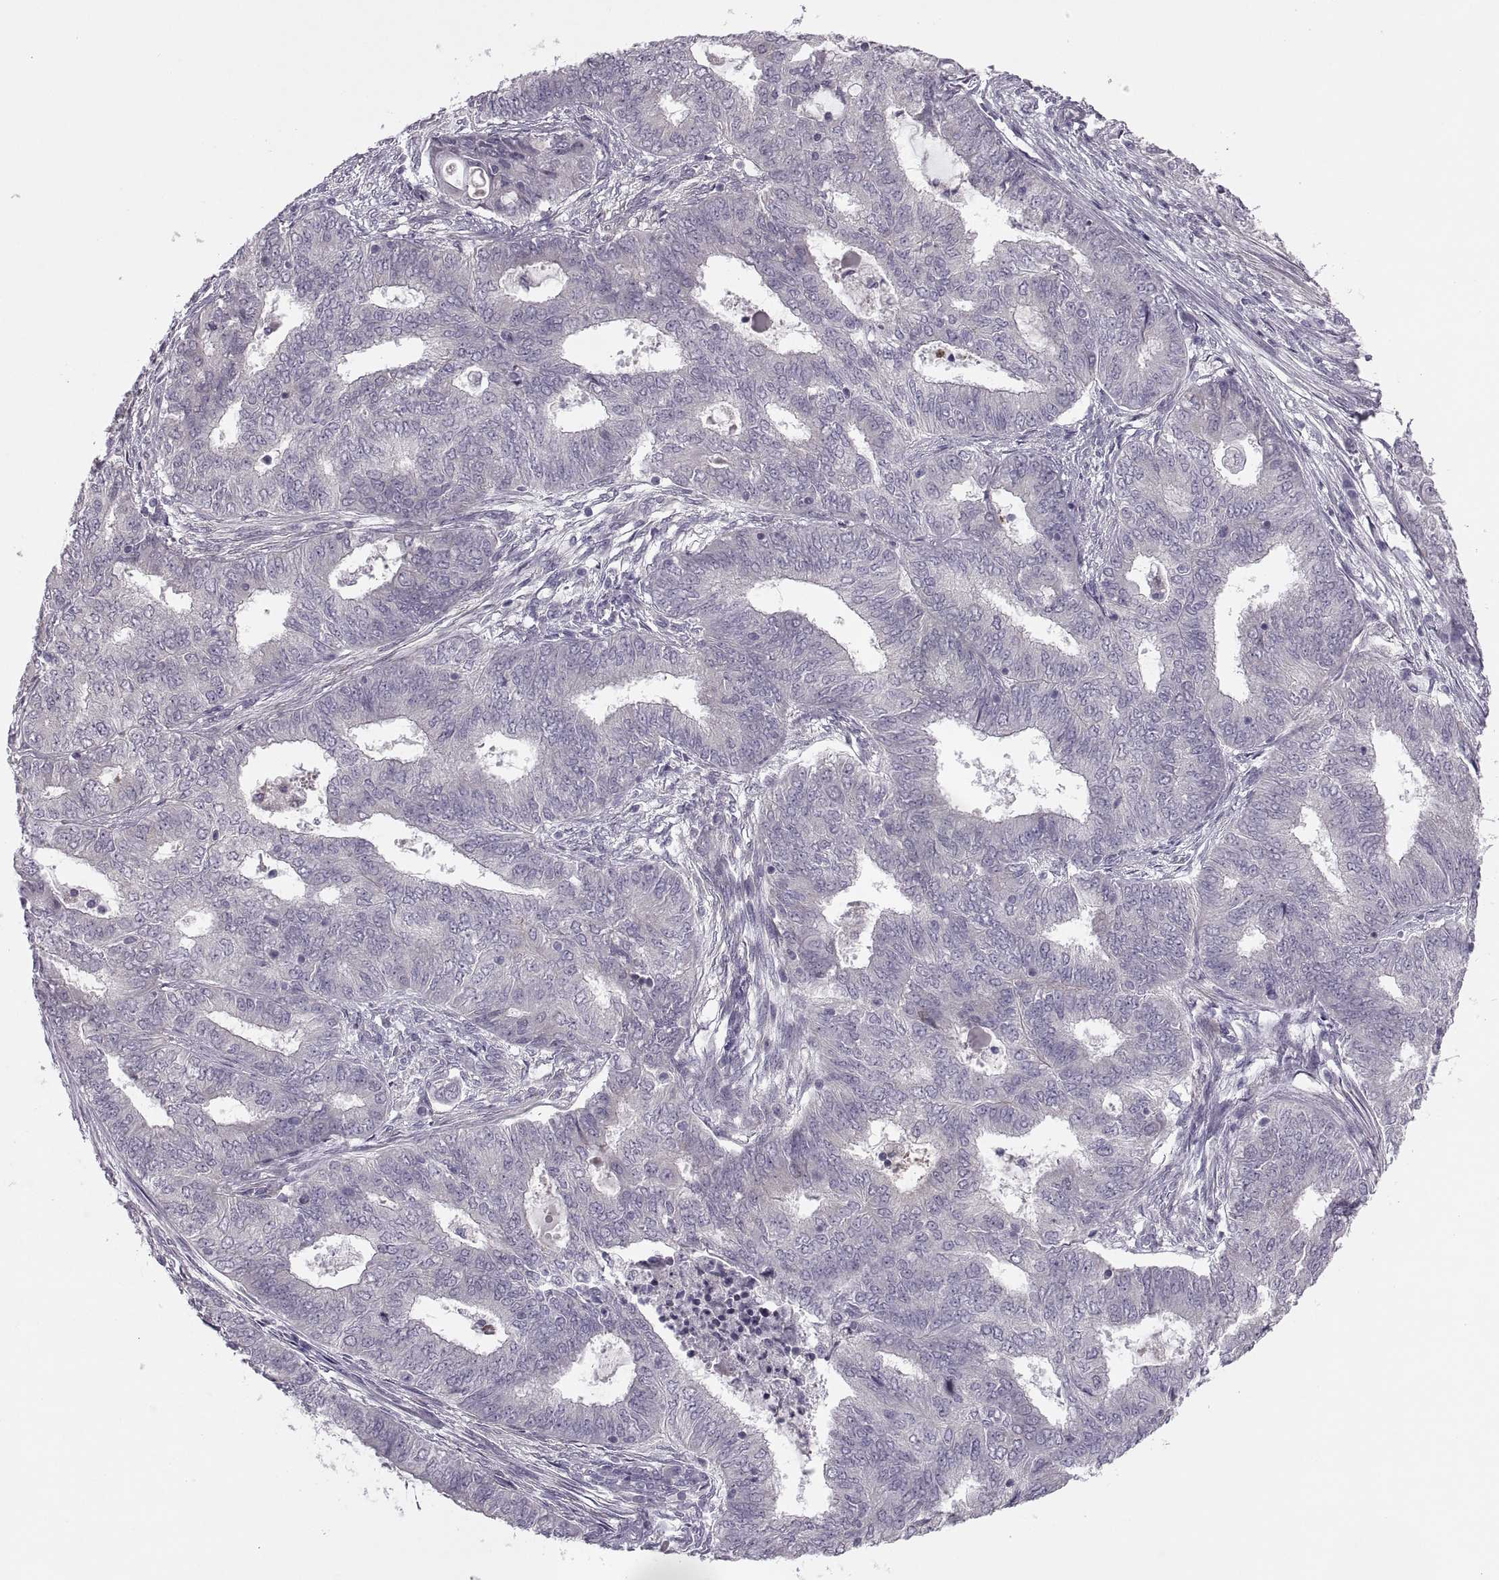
{"staining": {"intensity": "negative", "quantity": "none", "location": "none"}, "tissue": "endometrial cancer", "cell_type": "Tumor cells", "image_type": "cancer", "snomed": [{"axis": "morphology", "description": "Adenocarcinoma, NOS"}, {"axis": "topography", "description": "Endometrium"}], "caption": "Adenocarcinoma (endometrial) stained for a protein using immunohistochemistry (IHC) shows no expression tumor cells.", "gene": "RIPK4", "patient": {"sex": "female", "age": 62}}